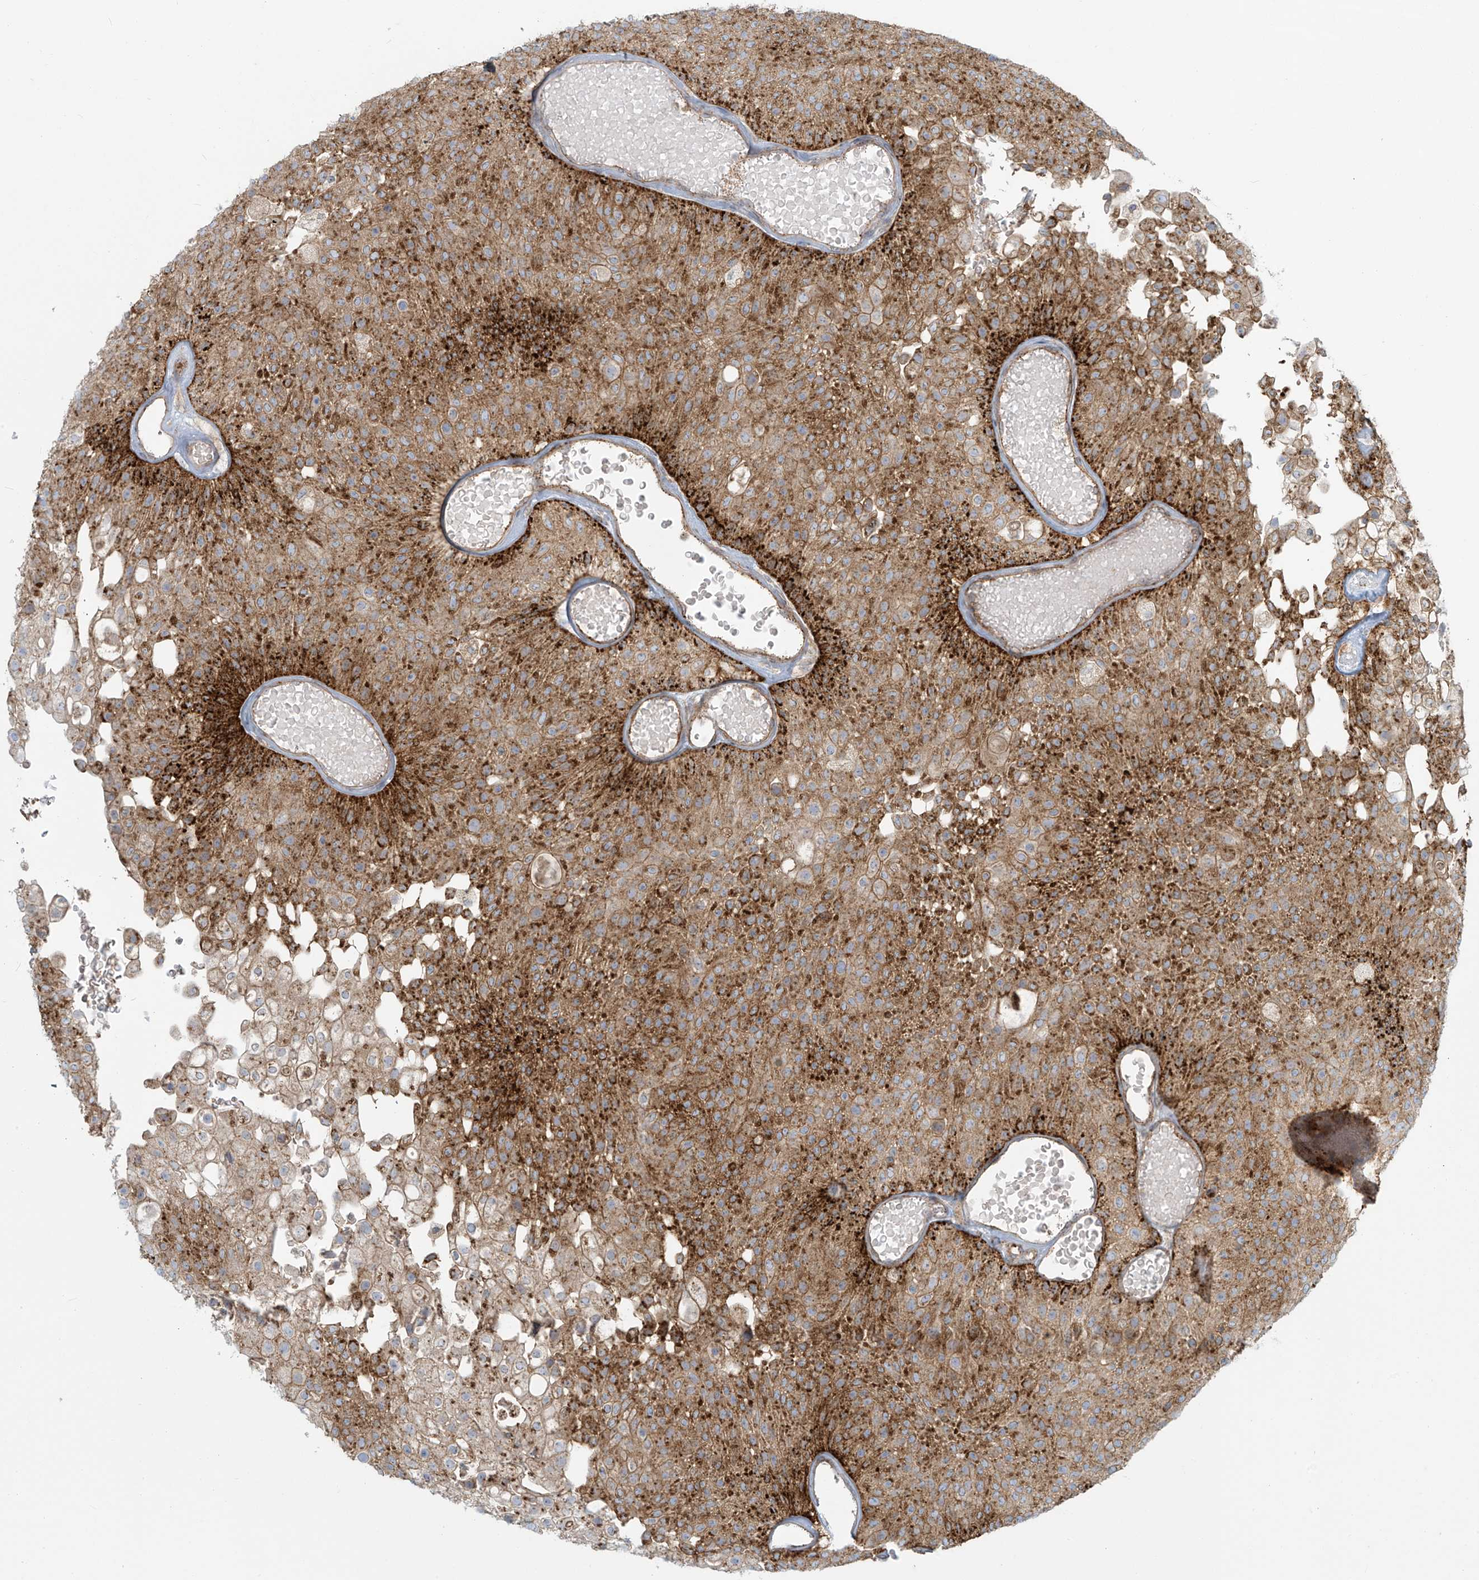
{"staining": {"intensity": "strong", "quantity": "25%-75%", "location": "cytoplasmic/membranous"}, "tissue": "urothelial cancer", "cell_type": "Tumor cells", "image_type": "cancer", "snomed": [{"axis": "morphology", "description": "Urothelial carcinoma, Low grade"}, {"axis": "topography", "description": "Urinary bladder"}], "caption": "Immunohistochemistry photomicrograph of urothelial cancer stained for a protein (brown), which shows high levels of strong cytoplasmic/membranous staining in approximately 25%-75% of tumor cells.", "gene": "LZTS3", "patient": {"sex": "male", "age": 78}}